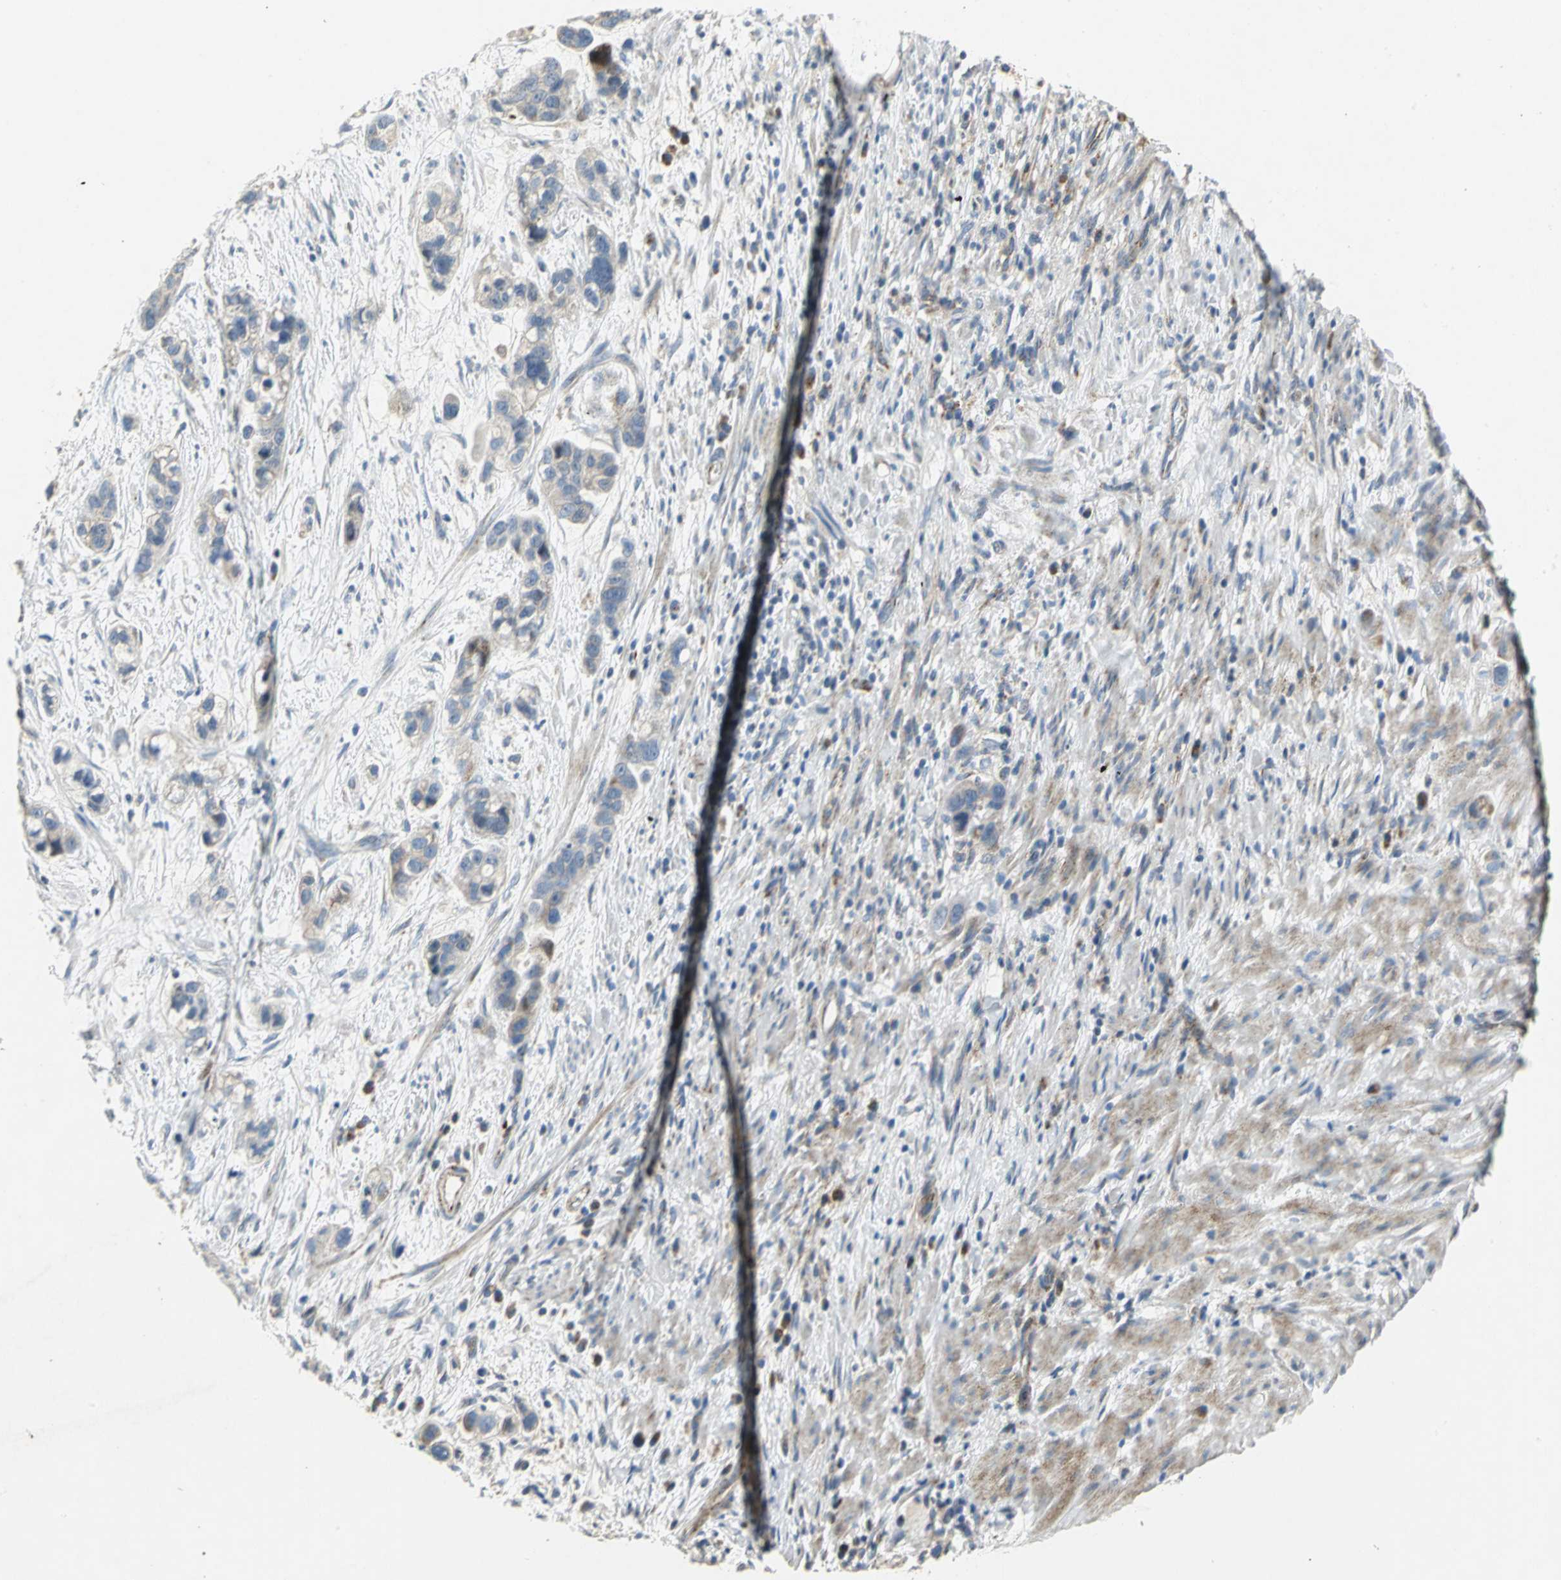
{"staining": {"intensity": "weak", "quantity": "25%-75%", "location": "cytoplasmic/membranous"}, "tissue": "stomach cancer", "cell_type": "Tumor cells", "image_type": "cancer", "snomed": [{"axis": "morphology", "description": "Adenocarcinoma, NOS"}, {"axis": "topography", "description": "Stomach, lower"}], "caption": "High-power microscopy captured an immunohistochemistry (IHC) photomicrograph of stomach cancer, revealing weak cytoplasmic/membranous positivity in approximately 25%-75% of tumor cells.", "gene": "SPPL2B", "patient": {"sex": "female", "age": 93}}